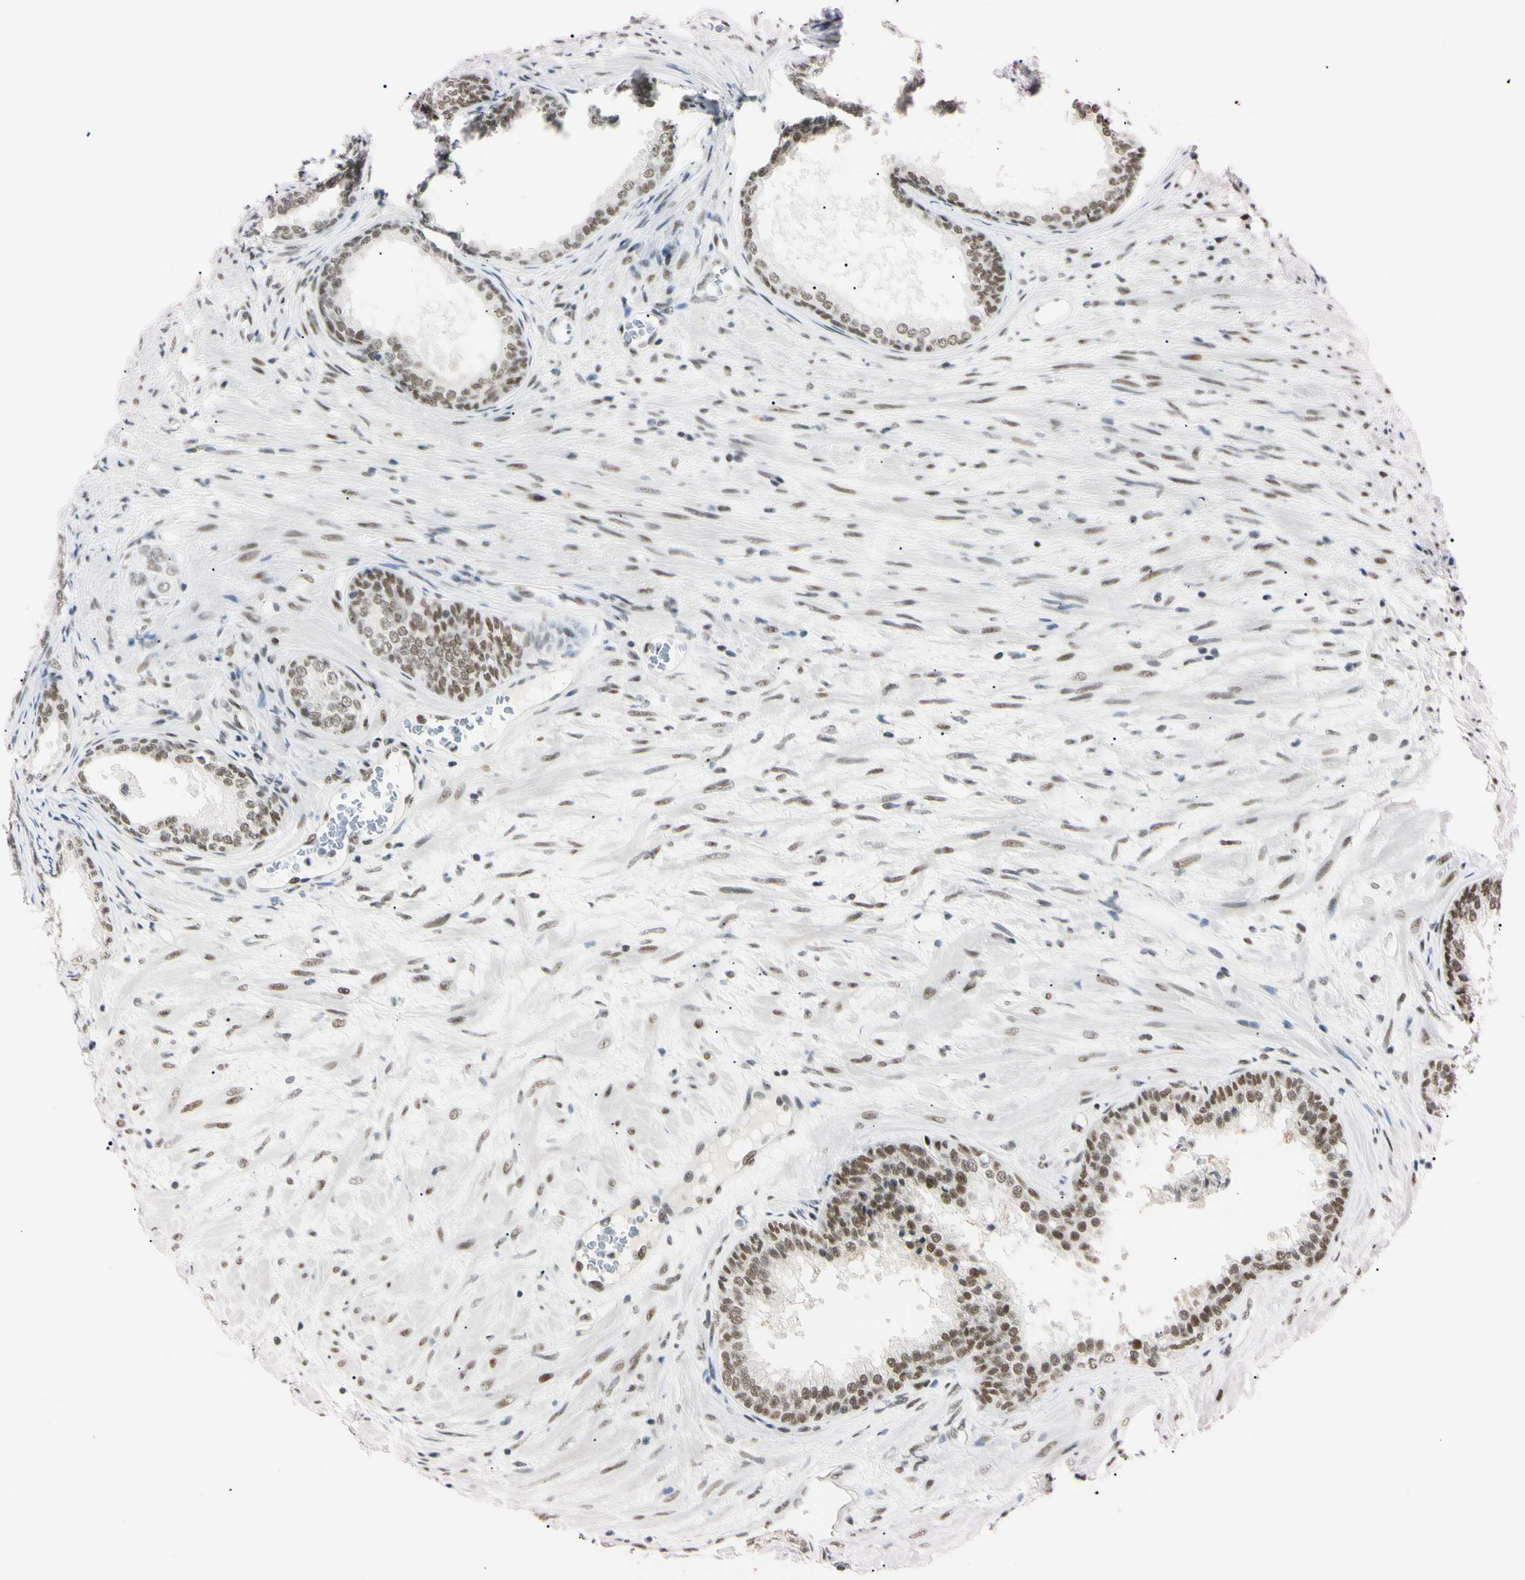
{"staining": {"intensity": "moderate", "quantity": ">75%", "location": "cytoplasmic/membranous,nuclear"}, "tissue": "prostate", "cell_type": "Glandular cells", "image_type": "normal", "snomed": [{"axis": "morphology", "description": "Normal tissue, NOS"}, {"axis": "topography", "description": "Prostate"}], "caption": "About >75% of glandular cells in unremarkable human prostate reveal moderate cytoplasmic/membranous,nuclear protein expression as visualized by brown immunohistochemical staining.", "gene": "ZNF134", "patient": {"sex": "male", "age": 76}}